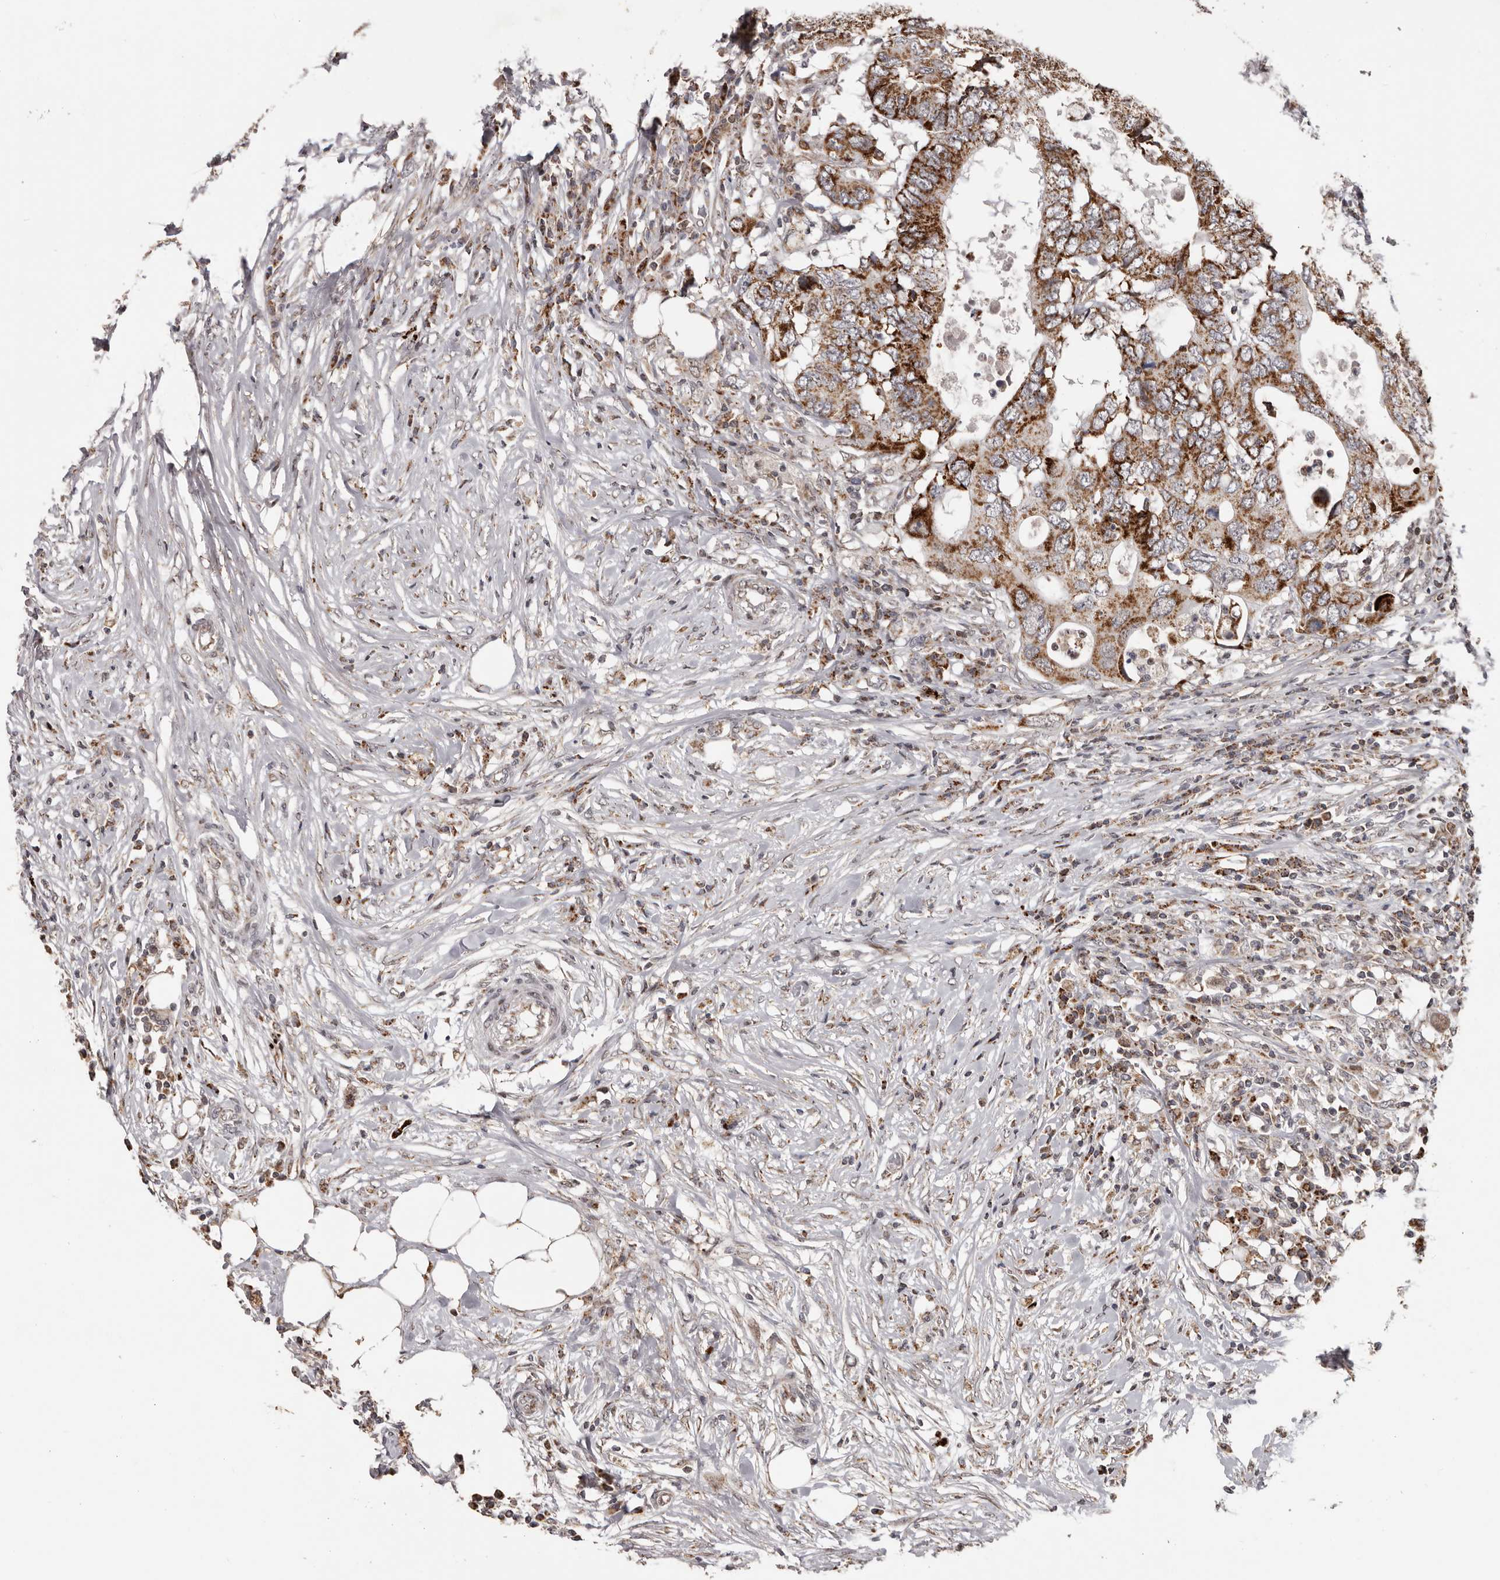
{"staining": {"intensity": "moderate", "quantity": ">75%", "location": "cytoplasmic/membranous"}, "tissue": "colorectal cancer", "cell_type": "Tumor cells", "image_type": "cancer", "snomed": [{"axis": "morphology", "description": "Adenocarcinoma, NOS"}, {"axis": "topography", "description": "Colon"}], "caption": "Adenocarcinoma (colorectal) stained with immunohistochemistry (IHC) exhibits moderate cytoplasmic/membranous positivity in about >75% of tumor cells.", "gene": "C17orf99", "patient": {"sex": "male", "age": 71}}